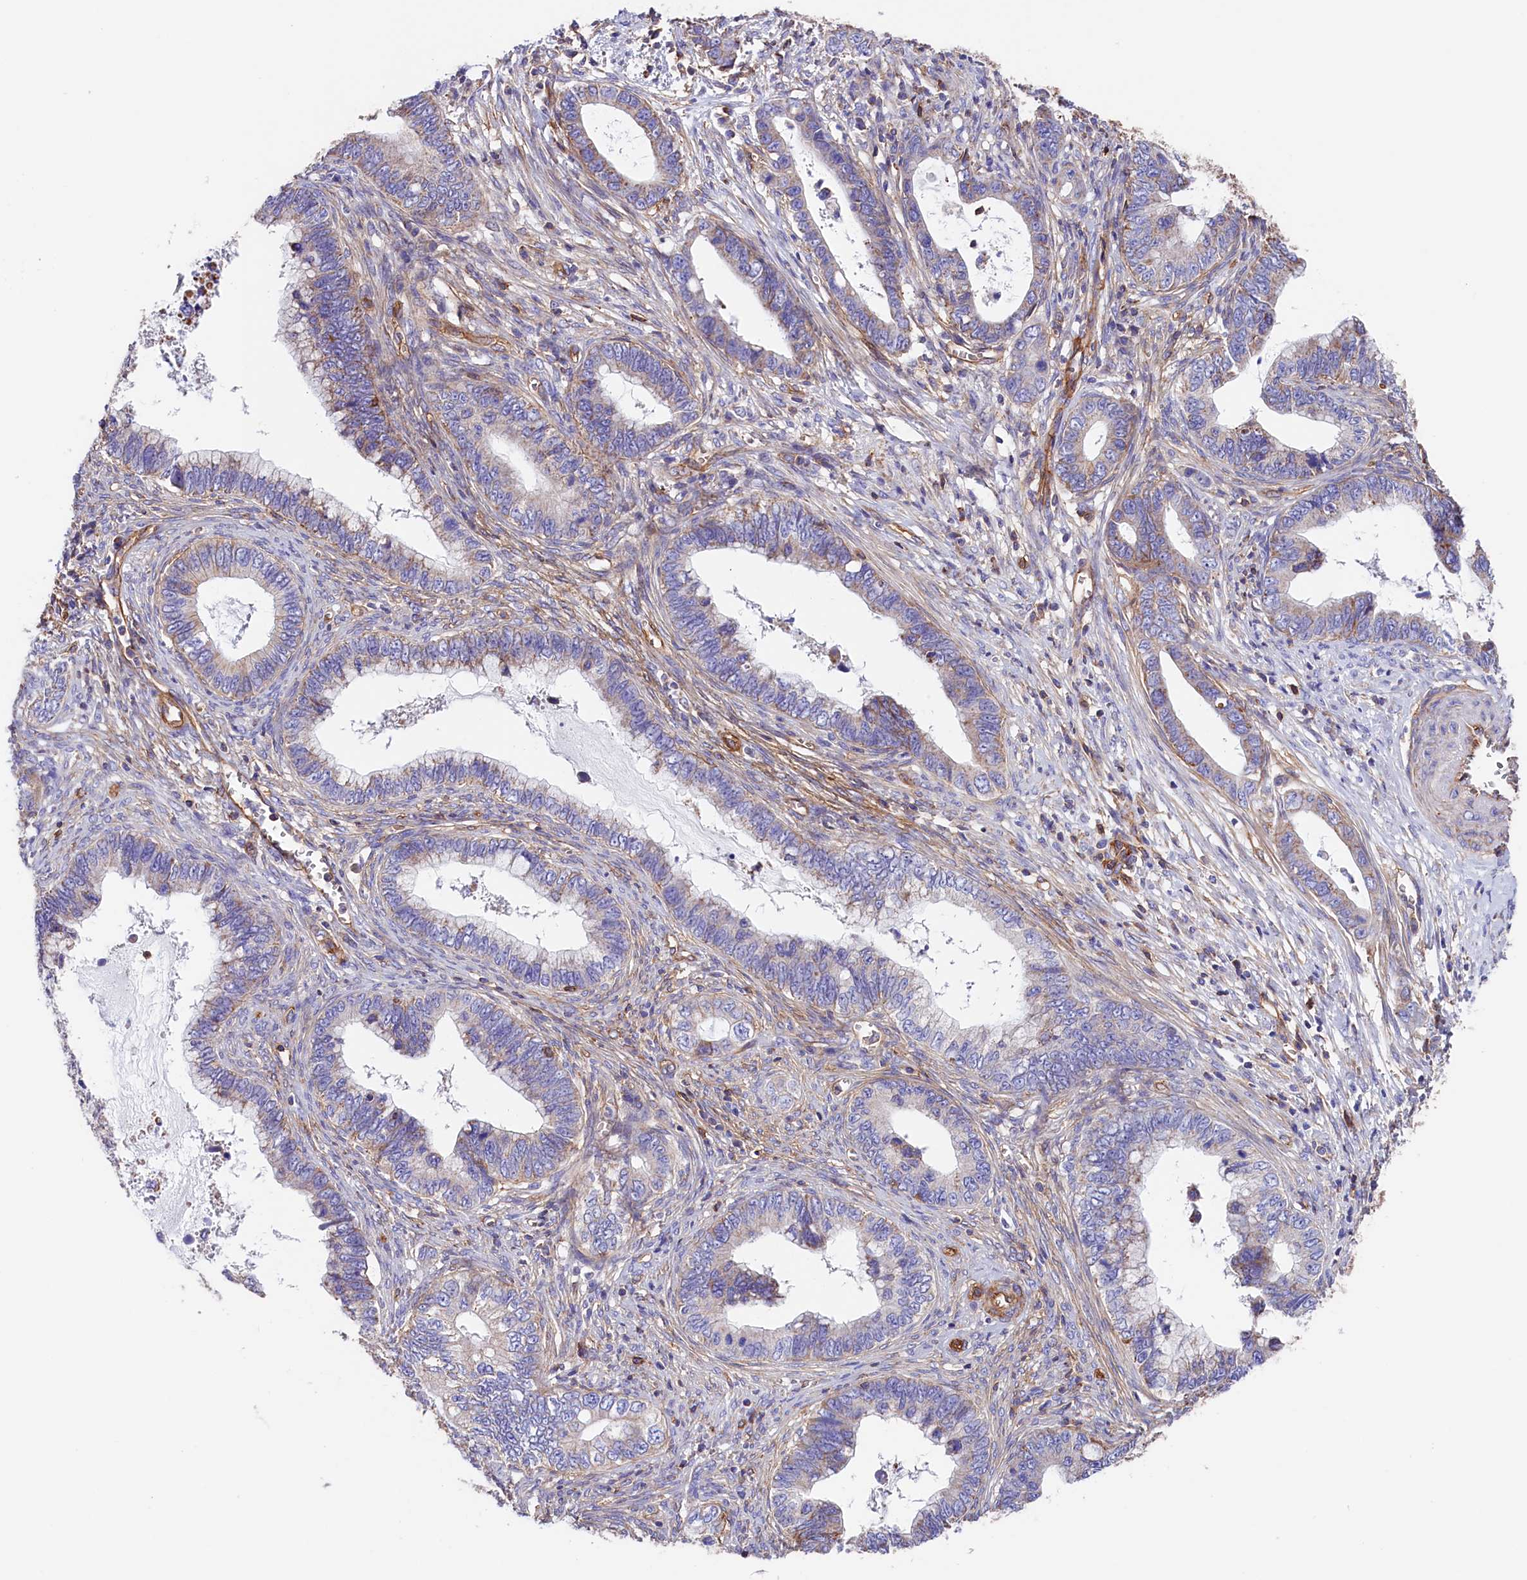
{"staining": {"intensity": "weak", "quantity": "<25%", "location": "cytoplasmic/membranous"}, "tissue": "cervical cancer", "cell_type": "Tumor cells", "image_type": "cancer", "snomed": [{"axis": "morphology", "description": "Adenocarcinoma, NOS"}, {"axis": "topography", "description": "Cervix"}], "caption": "A photomicrograph of adenocarcinoma (cervical) stained for a protein exhibits no brown staining in tumor cells. (Immunohistochemistry, brightfield microscopy, high magnification).", "gene": "ATP2B4", "patient": {"sex": "female", "age": 44}}